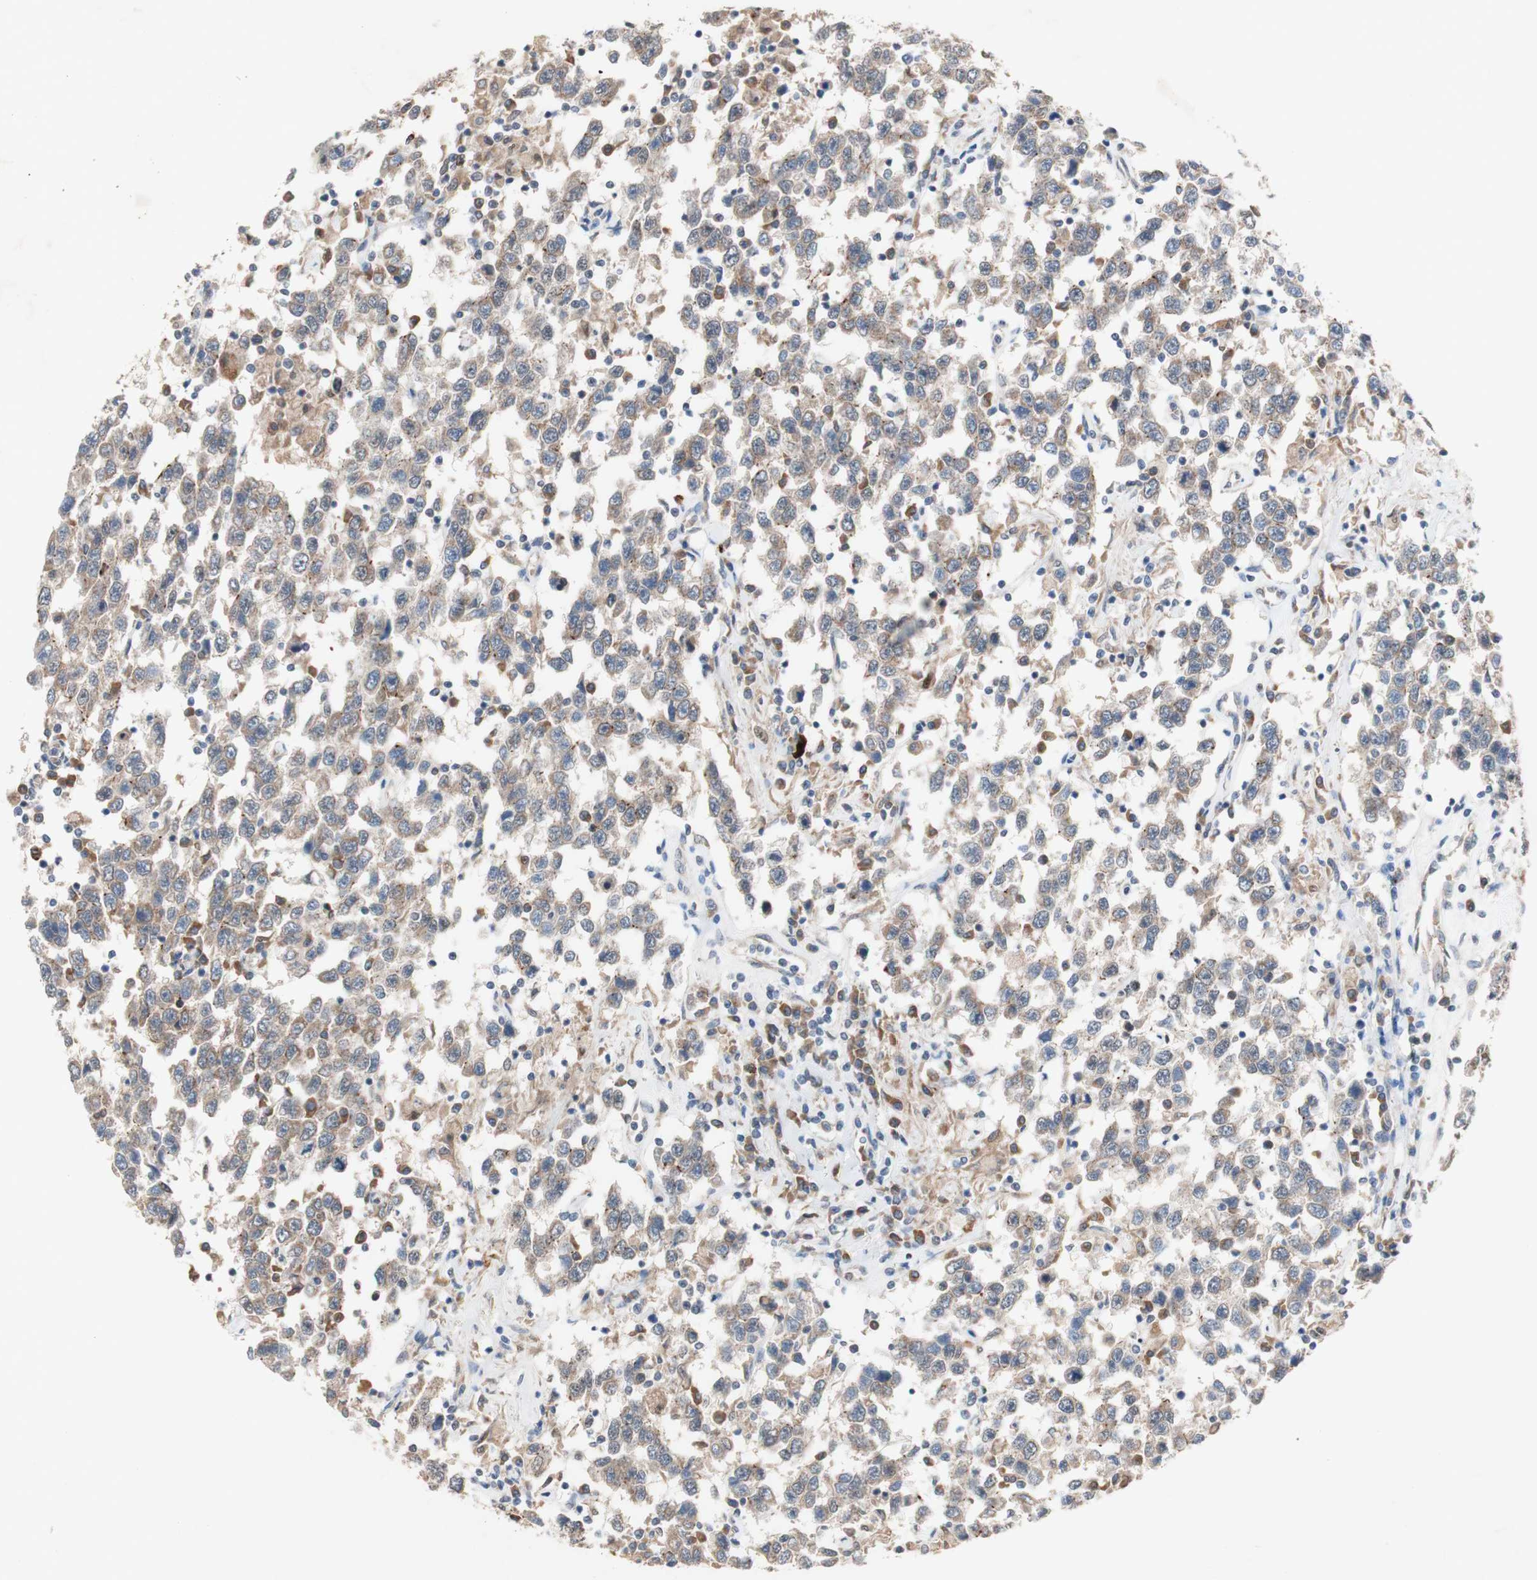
{"staining": {"intensity": "moderate", "quantity": ">75%", "location": "cytoplasmic/membranous"}, "tissue": "testis cancer", "cell_type": "Tumor cells", "image_type": "cancer", "snomed": [{"axis": "morphology", "description": "Seminoma, NOS"}, {"axis": "topography", "description": "Testis"}], "caption": "The histopathology image demonstrates staining of testis cancer (seminoma), revealing moderate cytoplasmic/membranous protein staining (brown color) within tumor cells. The staining is performed using DAB brown chromogen to label protein expression. The nuclei are counter-stained blue using hematoxylin.", "gene": "PDGFB", "patient": {"sex": "male", "age": 41}}